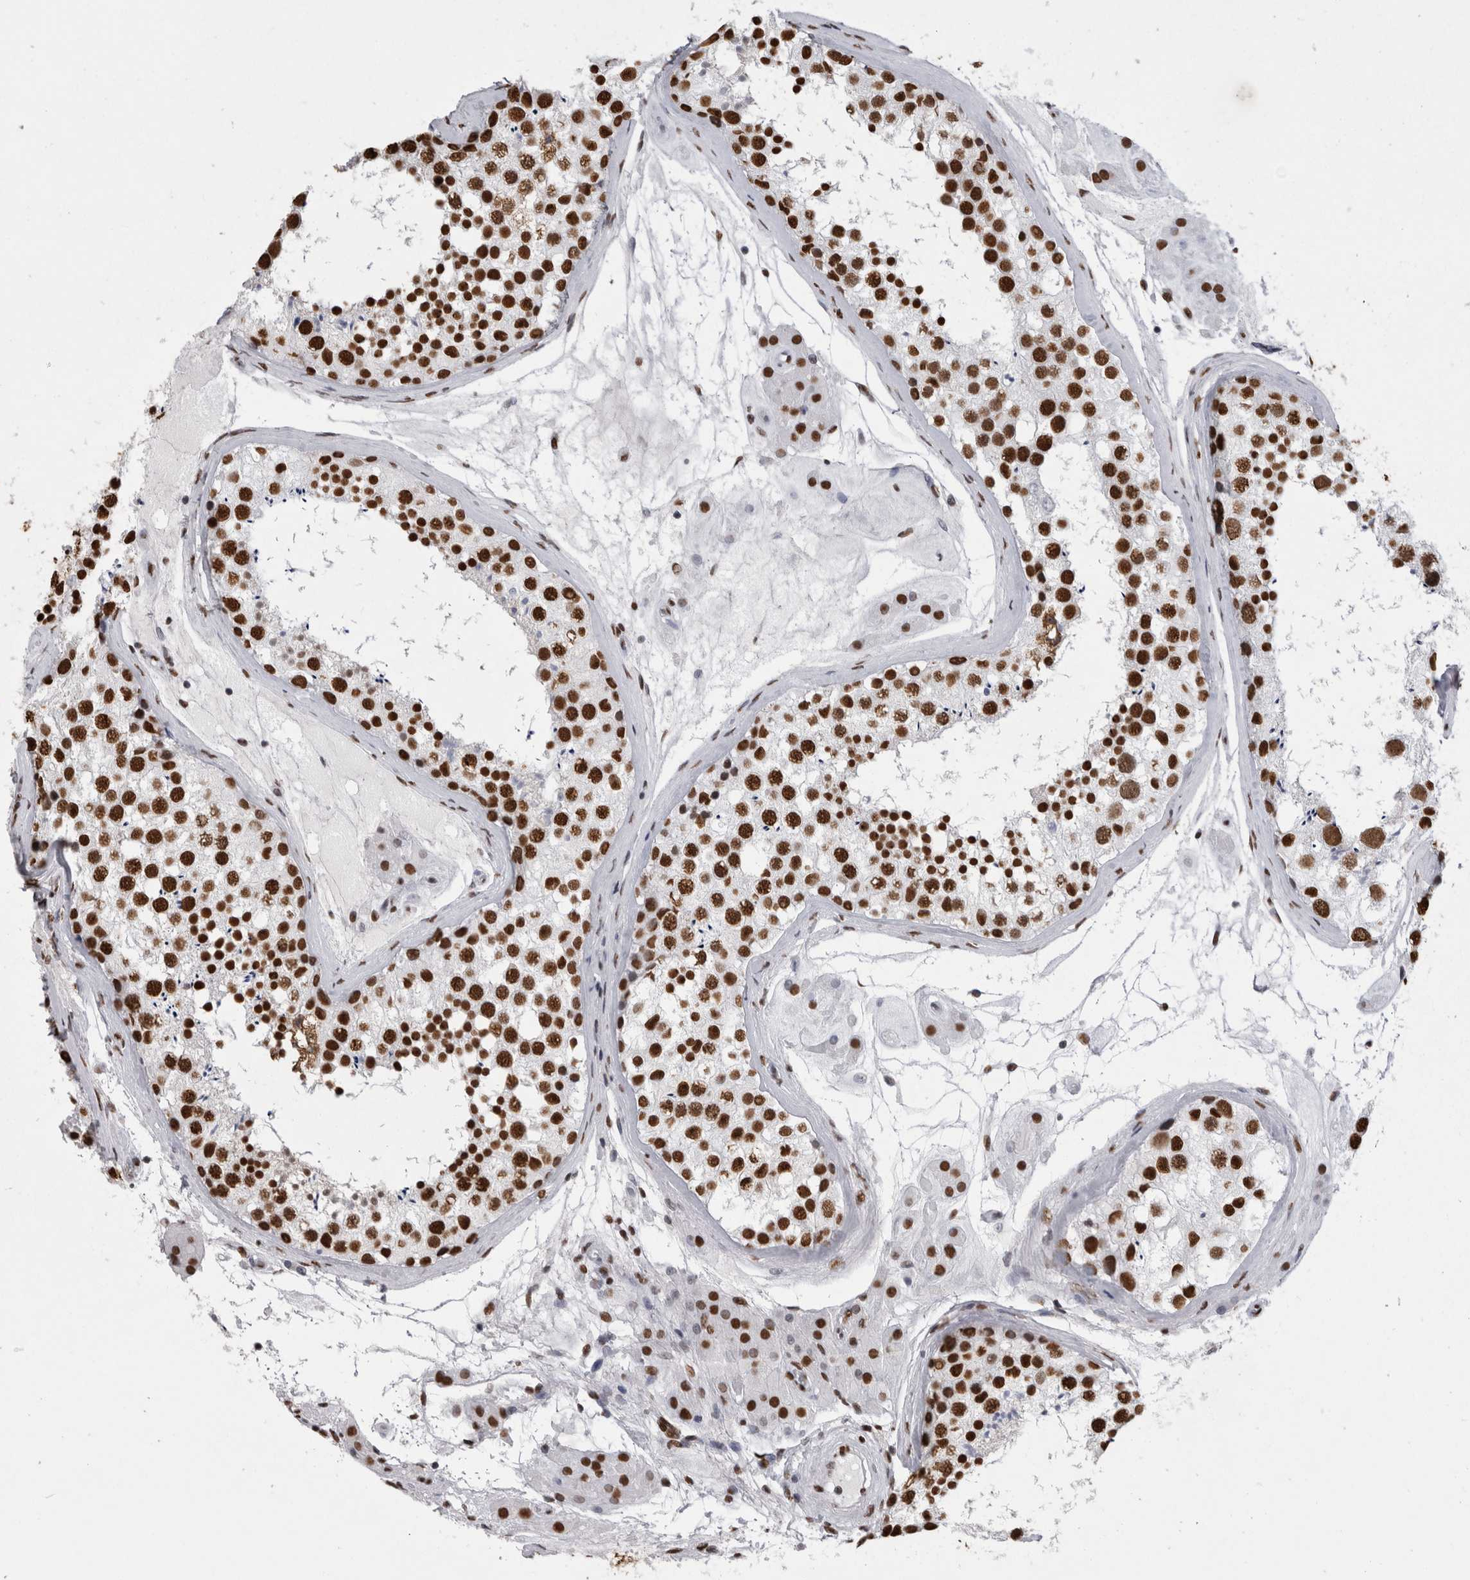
{"staining": {"intensity": "strong", "quantity": ">75%", "location": "nuclear"}, "tissue": "testis", "cell_type": "Cells in seminiferous ducts", "image_type": "normal", "snomed": [{"axis": "morphology", "description": "Normal tissue, NOS"}, {"axis": "topography", "description": "Testis"}], "caption": "Cells in seminiferous ducts exhibit high levels of strong nuclear expression in about >75% of cells in normal testis.", "gene": "ALPK3", "patient": {"sex": "male", "age": 46}}